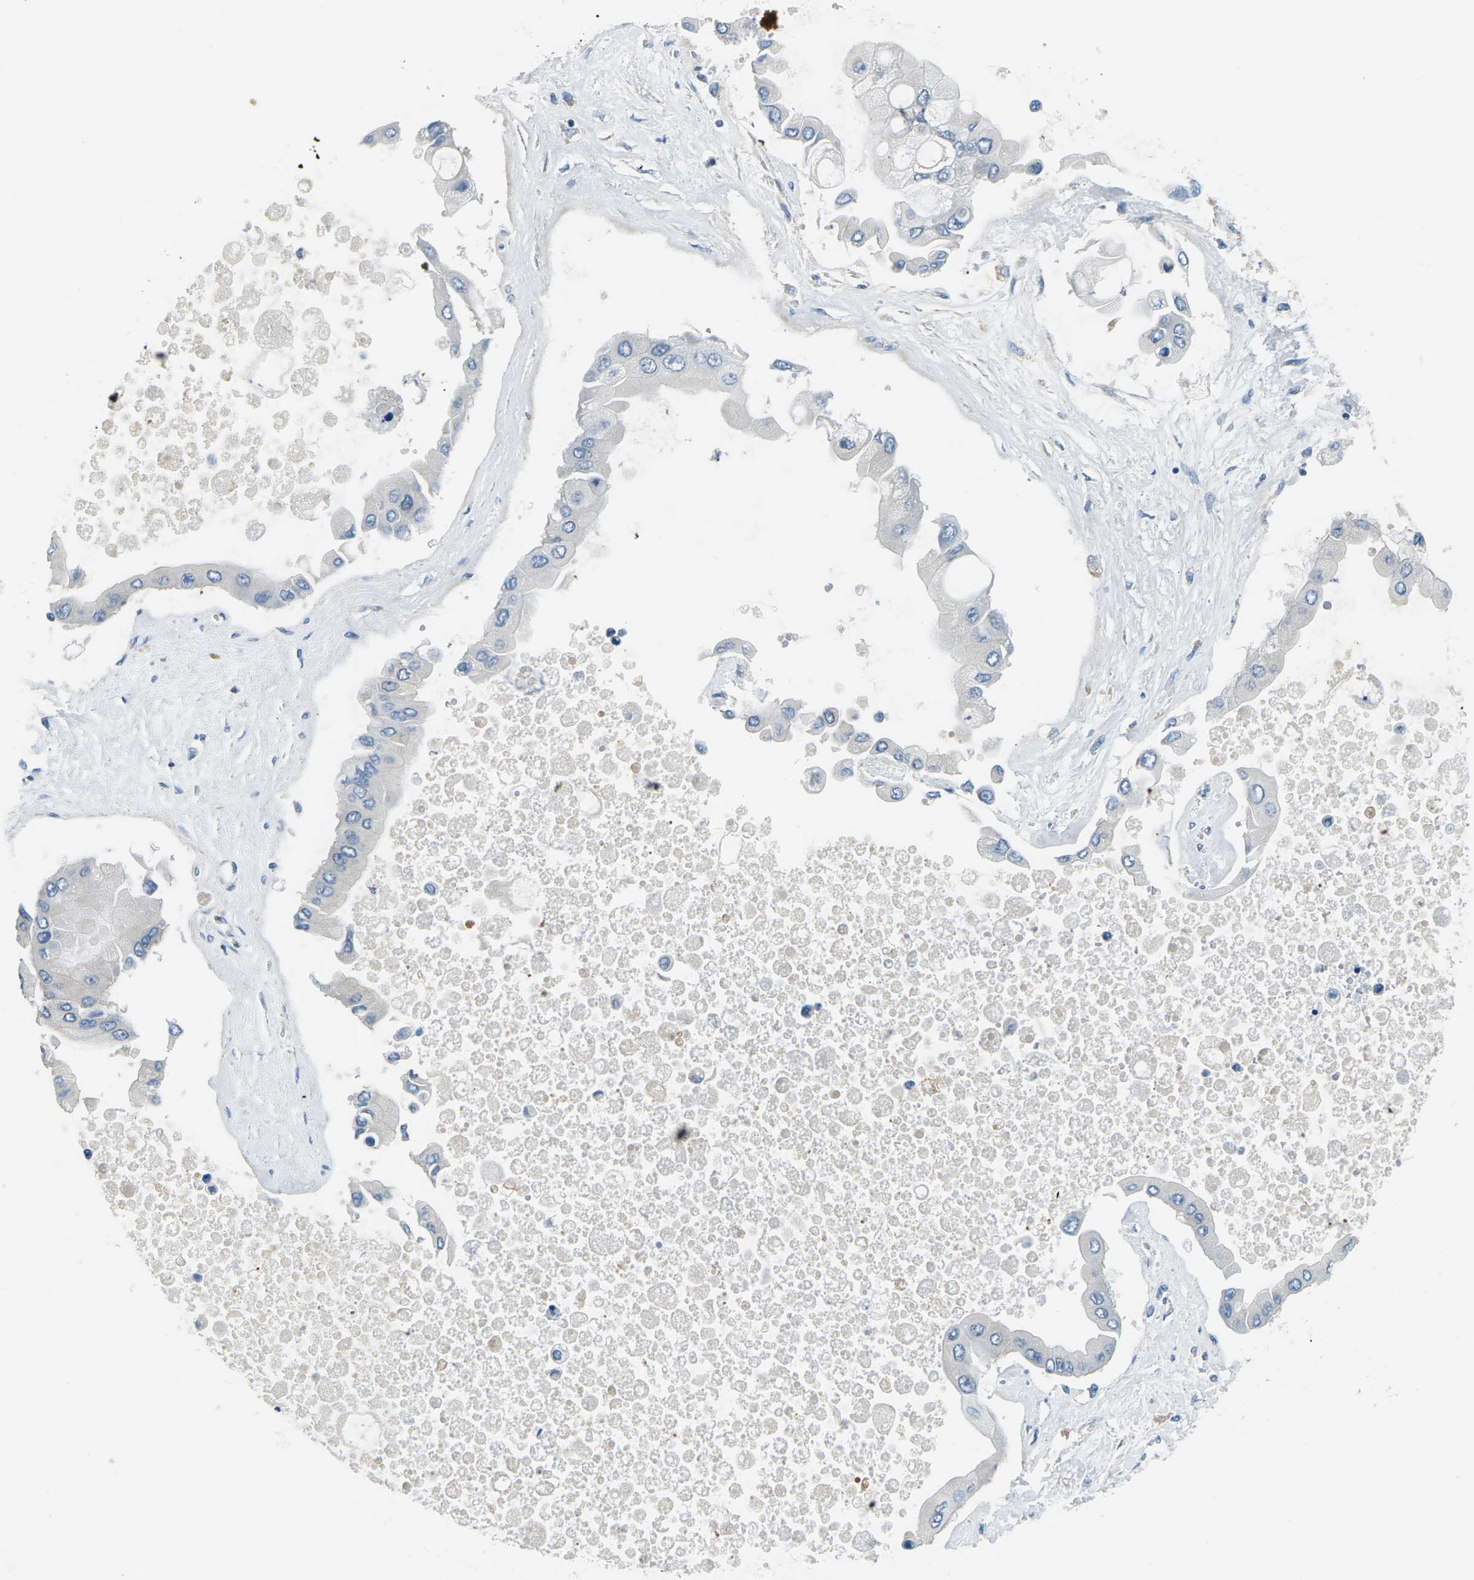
{"staining": {"intensity": "negative", "quantity": "none", "location": "none"}, "tissue": "liver cancer", "cell_type": "Tumor cells", "image_type": "cancer", "snomed": [{"axis": "morphology", "description": "Cholangiocarcinoma"}, {"axis": "topography", "description": "Liver"}], "caption": "DAB immunohistochemical staining of liver cholangiocarcinoma exhibits no significant positivity in tumor cells.", "gene": "CTNND1", "patient": {"sex": "male", "age": 50}}